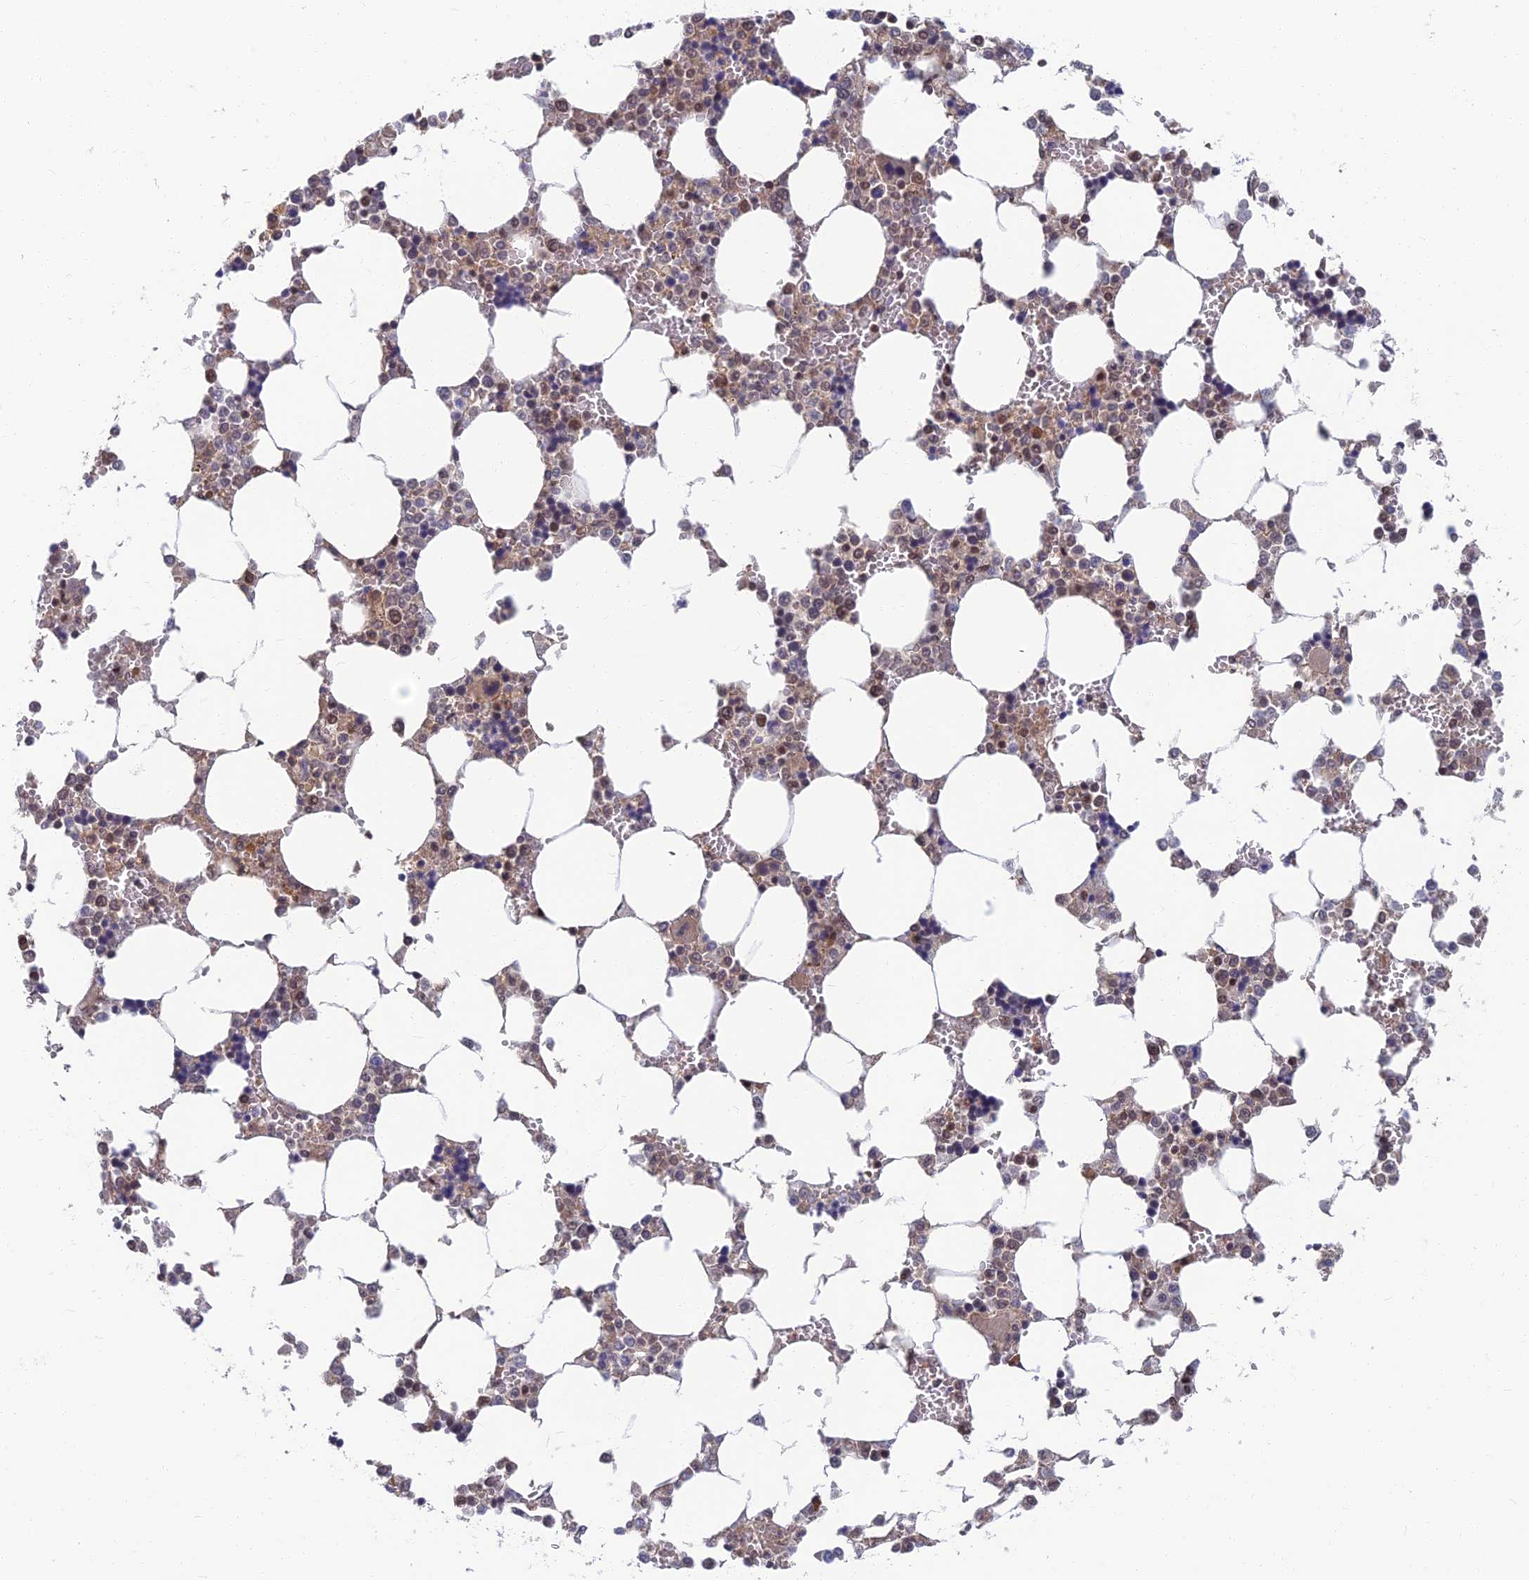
{"staining": {"intensity": "strong", "quantity": "25%-75%", "location": "nuclear"}, "tissue": "bone marrow", "cell_type": "Hematopoietic cells", "image_type": "normal", "snomed": [{"axis": "morphology", "description": "Normal tissue, NOS"}, {"axis": "topography", "description": "Bone marrow"}], "caption": "Immunohistochemical staining of unremarkable human bone marrow demonstrates 25%-75% levels of strong nuclear protein positivity in about 25%-75% of hematopoietic cells. The protein is shown in brown color, while the nuclei are stained blue.", "gene": "TCEA2", "patient": {"sex": "male", "age": 64}}